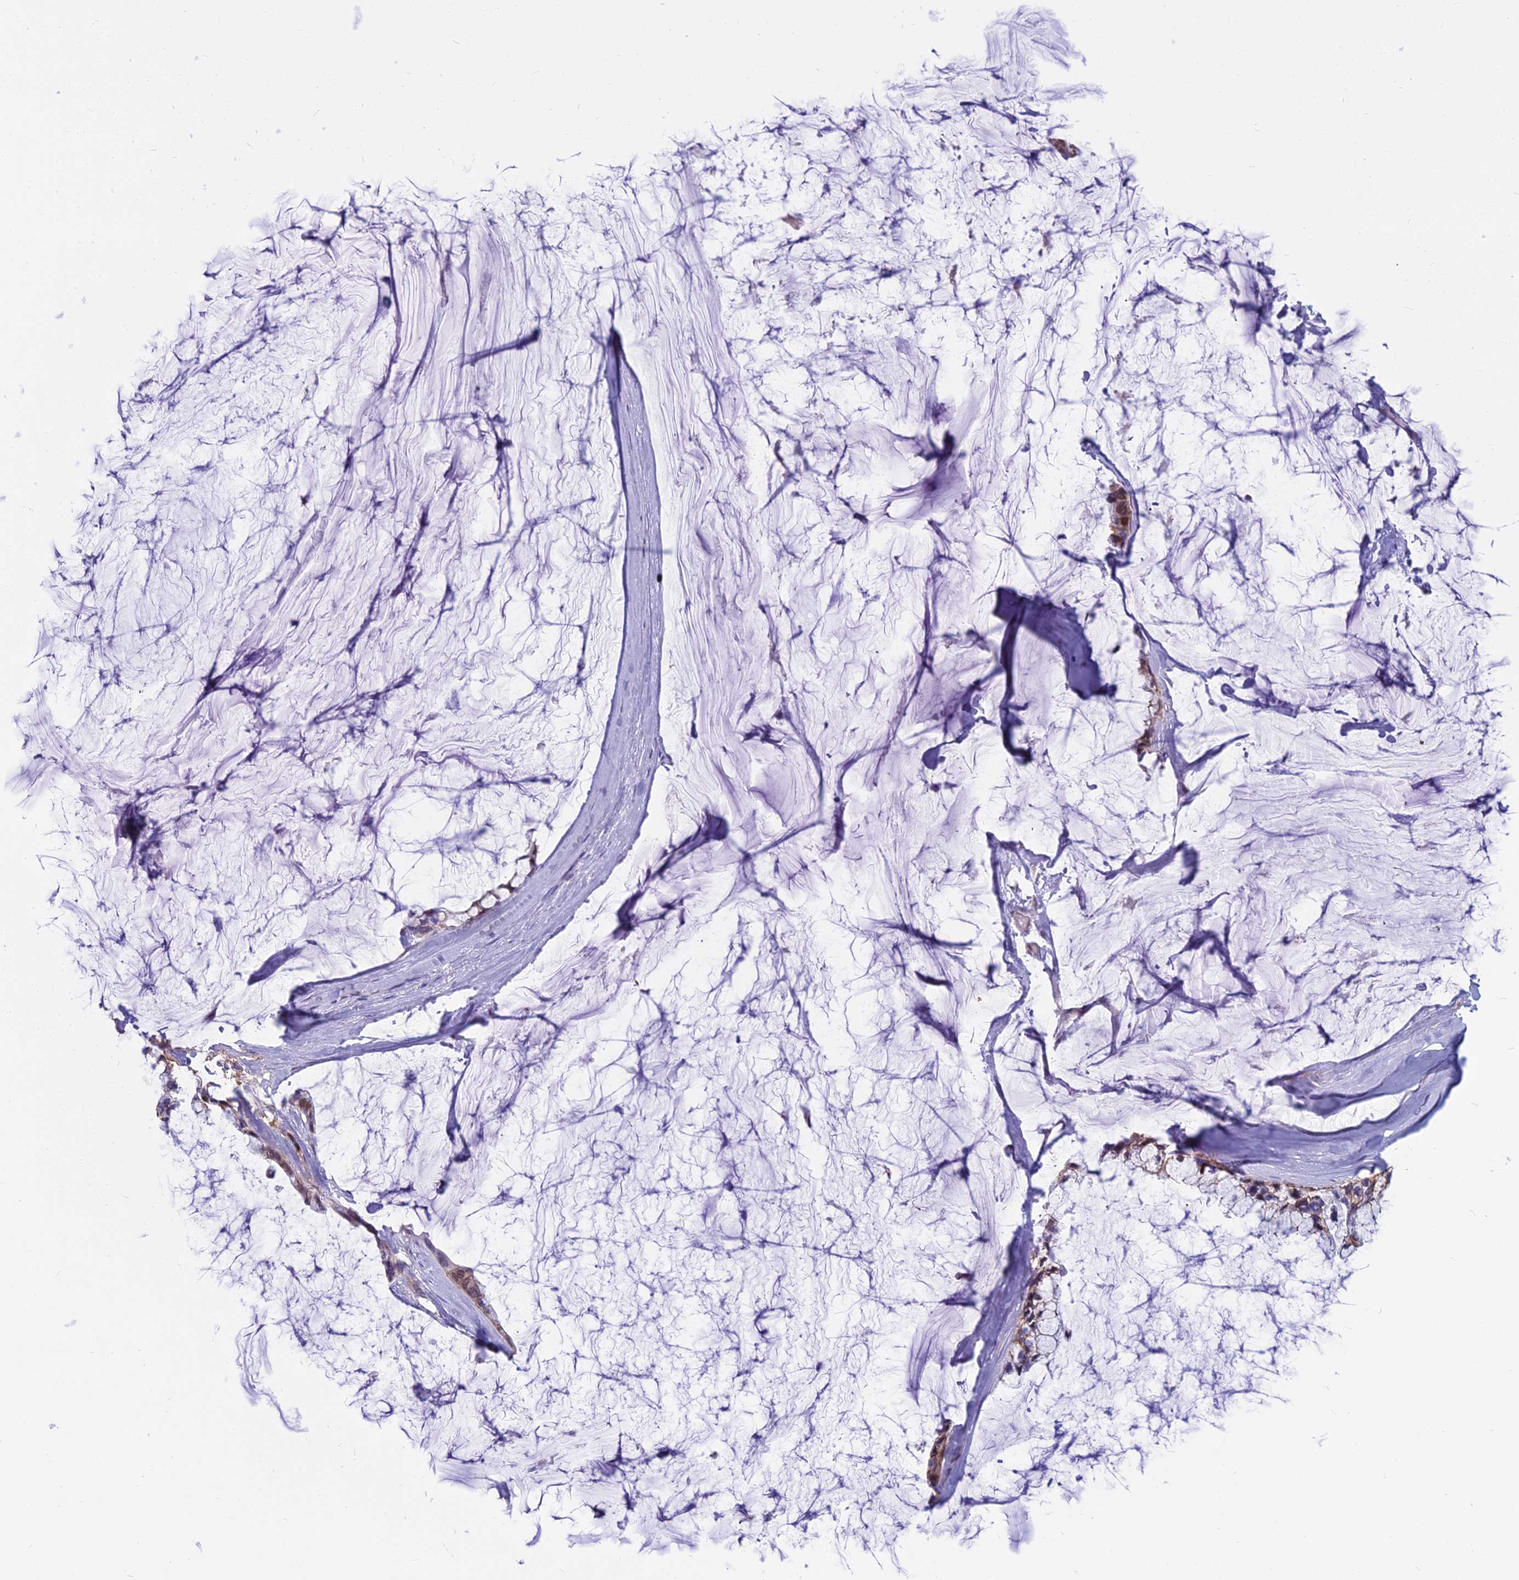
{"staining": {"intensity": "moderate", "quantity": "25%-75%", "location": "cytoplasmic/membranous,nuclear"}, "tissue": "ovarian cancer", "cell_type": "Tumor cells", "image_type": "cancer", "snomed": [{"axis": "morphology", "description": "Cystadenocarcinoma, mucinous, NOS"}, {"axis": "topography", "description": "Ovary"}], "caption": "IHC image of neoplastic tissue: ovarian mucinous cystadenocarcinoma stained using IHC shows medium levels of moderate protein expression localized specifically in the cytoplasmic/membranous and nuclear of tumor cells, appearing as a cytoplasmic/membranous and nuclear brown color.", "gene": "MYBPC2", "patient": {"sex": "female", "age": 39}}